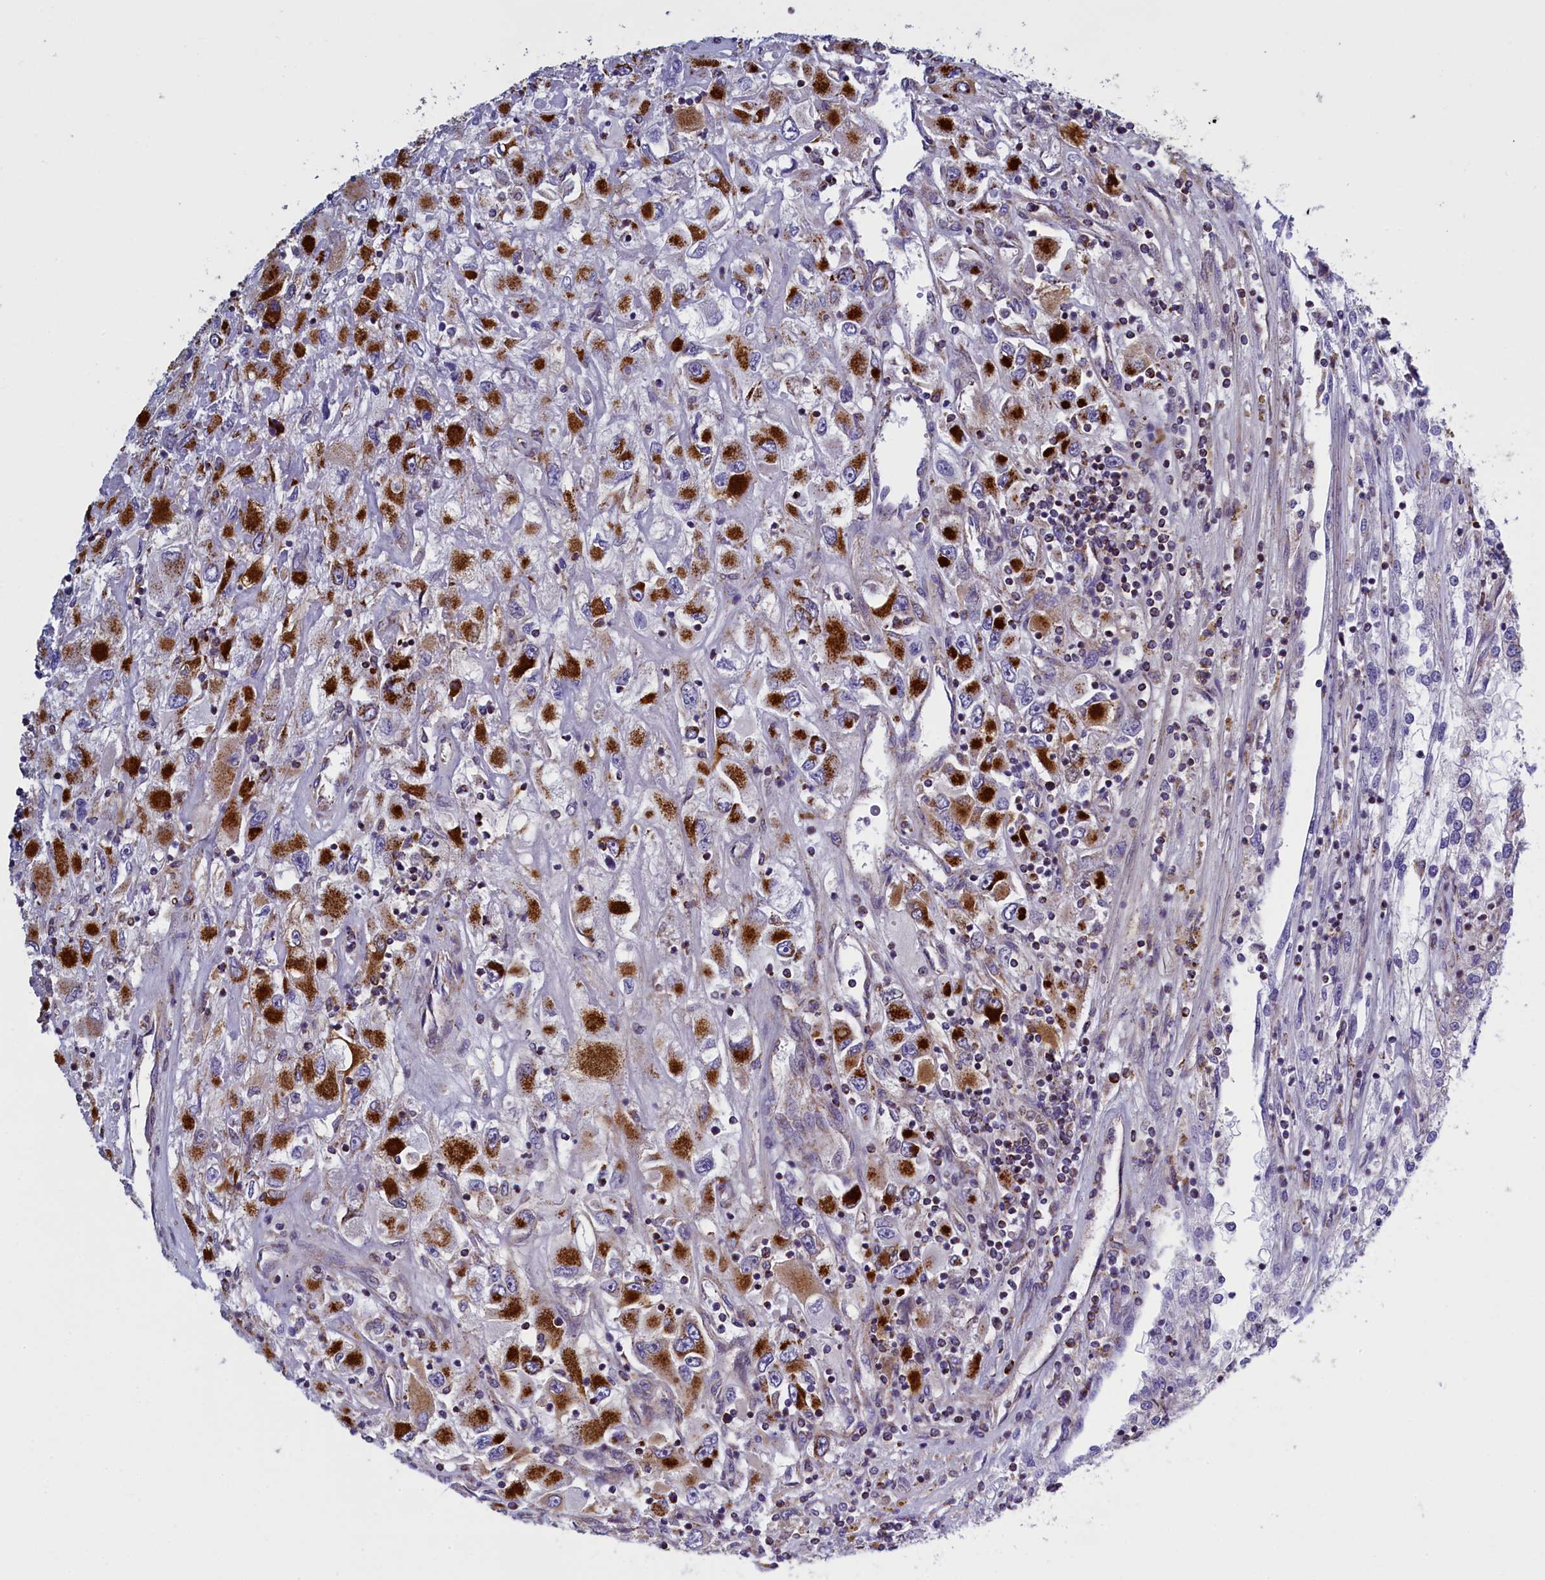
{"staining": {"intensity": "strong", "quantity": "25%-75%", "location": "cytoplasmic/membranous"}, "tissue": "renal cancer", "cell_type": "Tumor cells", "image_type": "cancer", "snomed": [{"axis": "morphology", "description": "Adenocarcinoma, NOS"}, {"axis": "topography", "description": "Kidney"}], "caption": "DAB immunohistochemical staining of adenocarcinoma (renal) shows strong cytoplasmic/membranous protein staining in about 25%-75% of tumor cells.", "gene": "IFT122", "patient": {"sex": "female", "age": 52}}